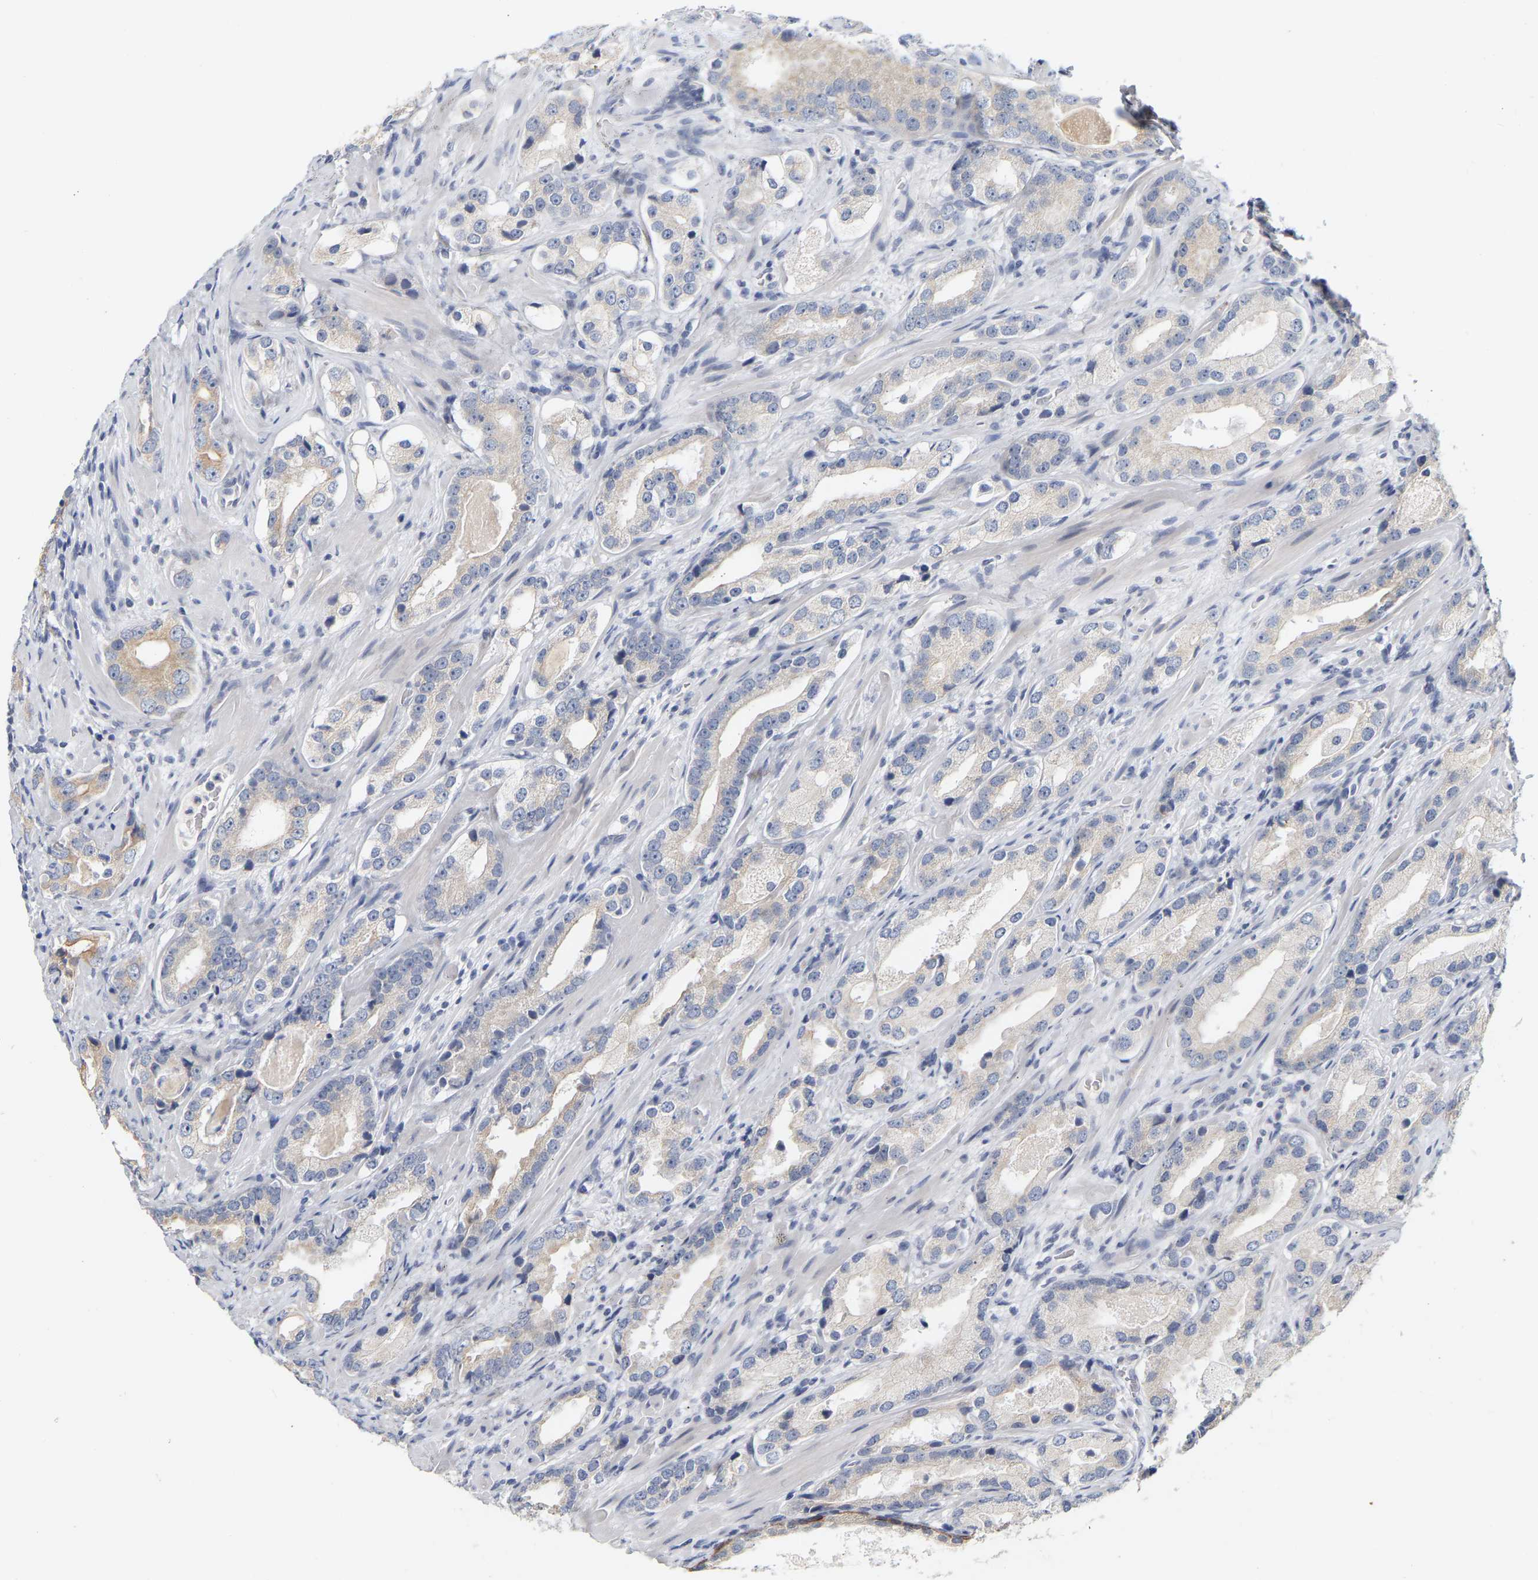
{"staining": {"intensity": "negative", "quantity": "none", "location": "none"}, "tissue": "prostate cancer", "cell_type": "Tumor cells", "image_type": "cancer", "snomed": [{"axis": "morphology", "description": "Adenocarcinoma, High grade"}, {"axis": "topography", "description": "Prostate"}], "caption": "The histopathology image reveals no staining of tumor cells in prostate high-grade adenocarcinoma. (DAB immunohistochemistry visualized using brightfield microscopy, high magnification).", "gene": "KRT76", "patient": {"sex": "male", "age": 63}}